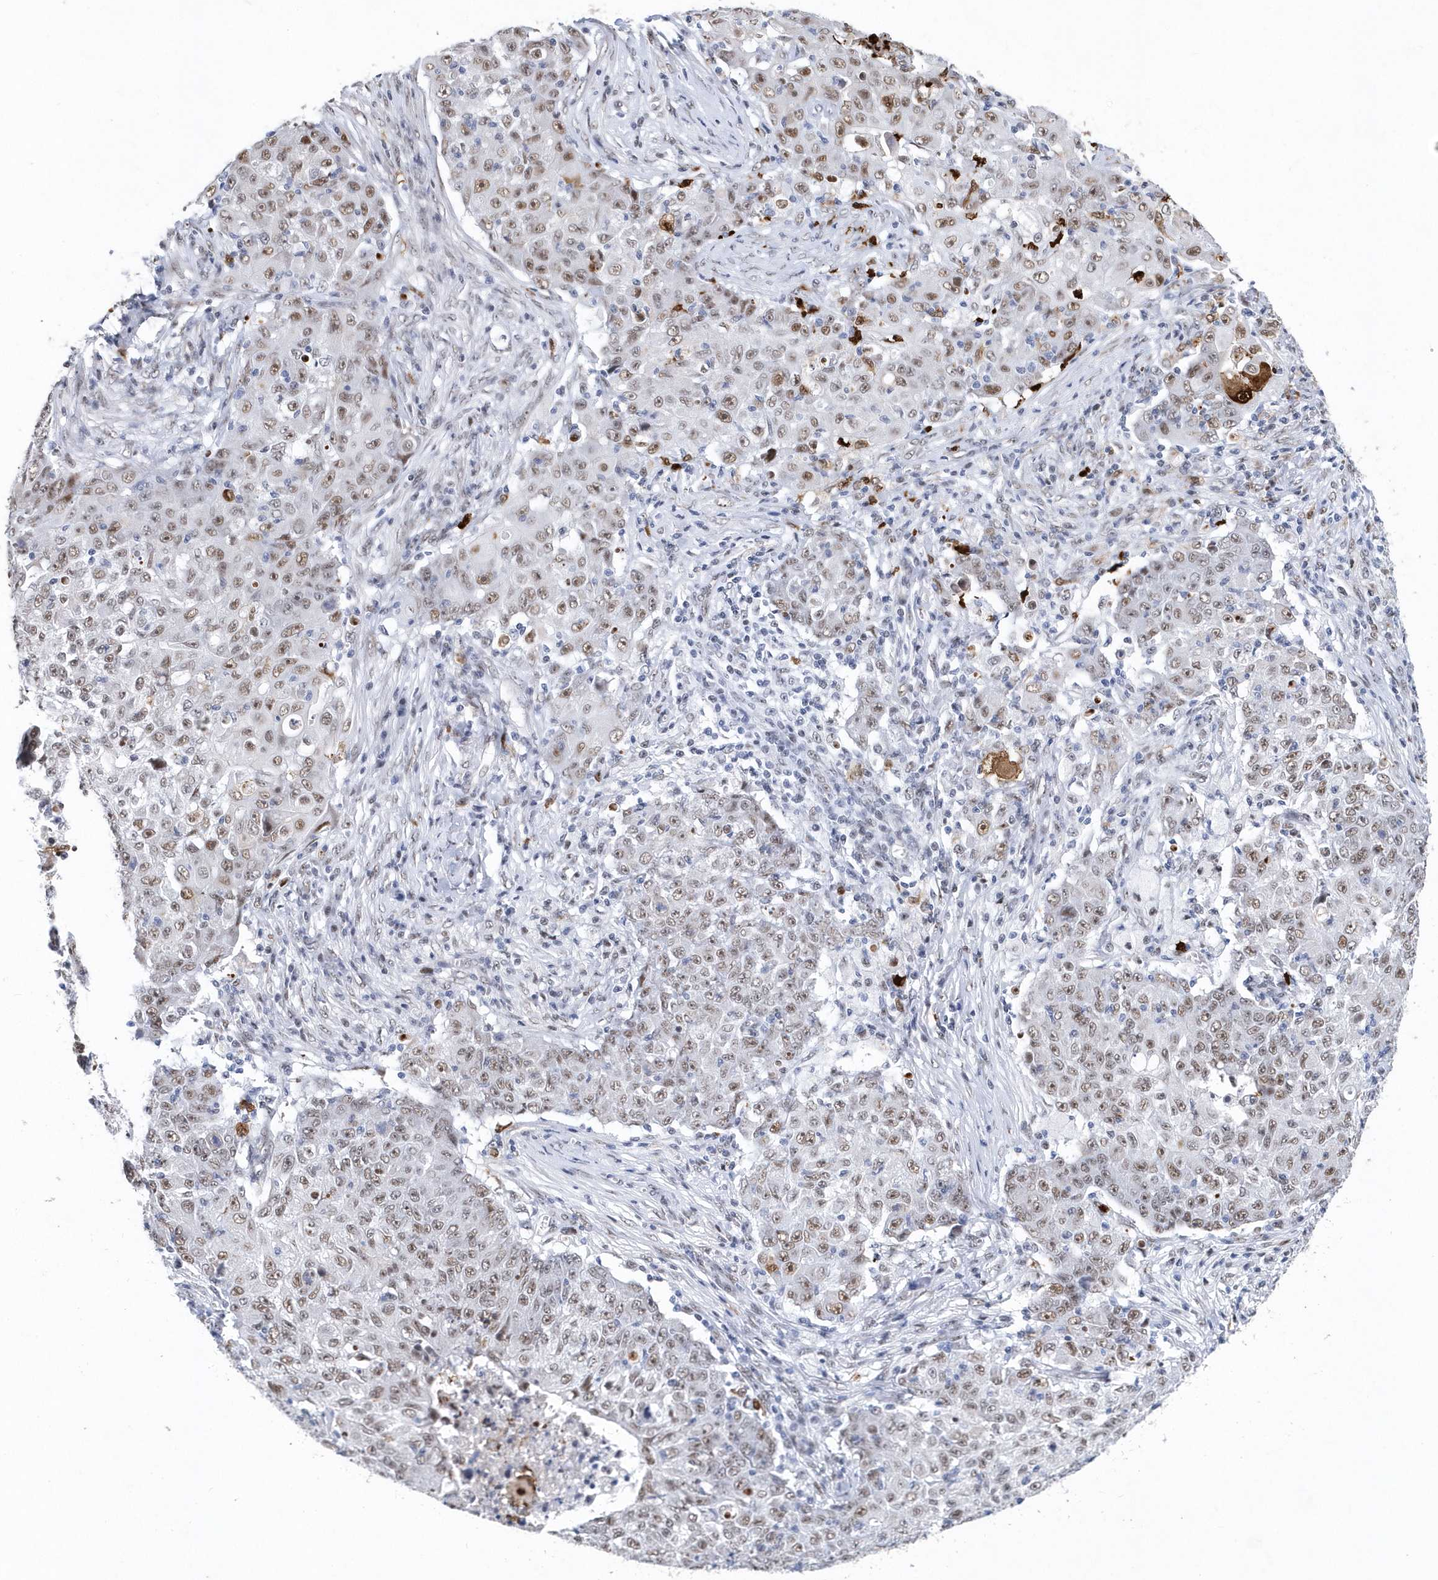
{"staining": {"intensity": "weak", "quantity": ">75%", "location": "nuclear"}, "tissue": "ovarian cancer", "cell_type": "Tumor cells", "image_type": "cancer", "snomed": [{"axis": "morphology", "description": "Carcinoma, endometroid"}, {"axis": "topography", "description": "Ovary"}], "caption": "IHC photomicrograph of neoplastic tissue: ovarian cancer (endometroid carcinoma) stained using IHC displays low levels of weak protein expression localized specifically in the nuclear of tumor cells, appearing as a nuclear brown color.", "gene": "RPP30", "patient": {"sex": "female", "age": 42}}